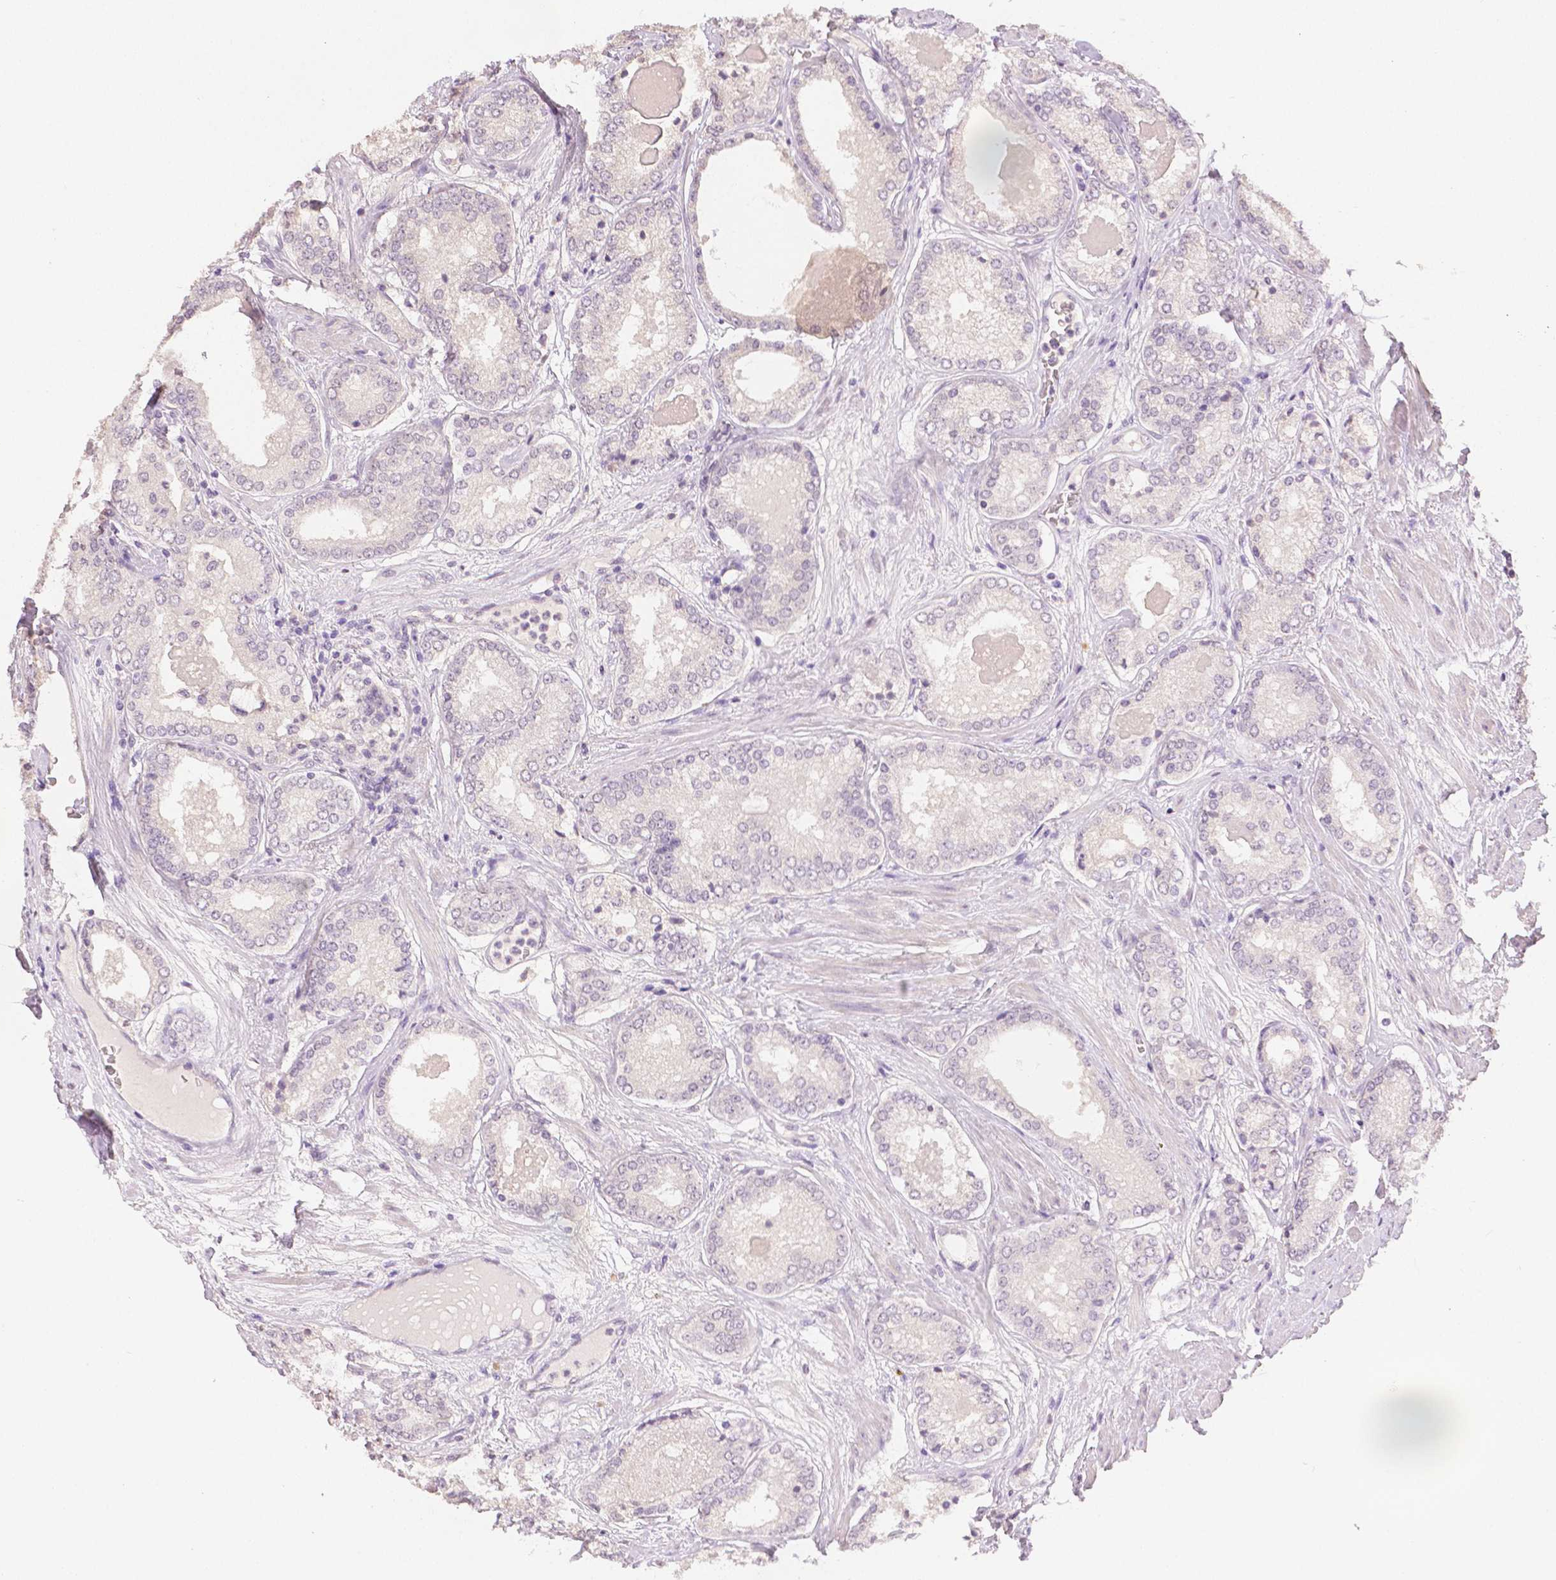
{"staining": {"intensity": "negative", "quantity": "none", "location": "none"}, "tissue": "prostate cancer", "cell_type": "Tumor cells", "image_type": "cancer", "snomed": [{"axis": "morphology", "description": "Adenocarcinoma, NOS"}, {"axis": "morphology", "description": "Adenocarcinoma, Low grade"}, {"axis": "topography", "description": "Prostate"}], "caption": "Immunohistochemical staining of prostate cancer (low-grade adenocarcinoma) exhibits no significant staining in tumor cells.", "gene": "TGM1", "patient": {"sex": "male", "age": 68}}